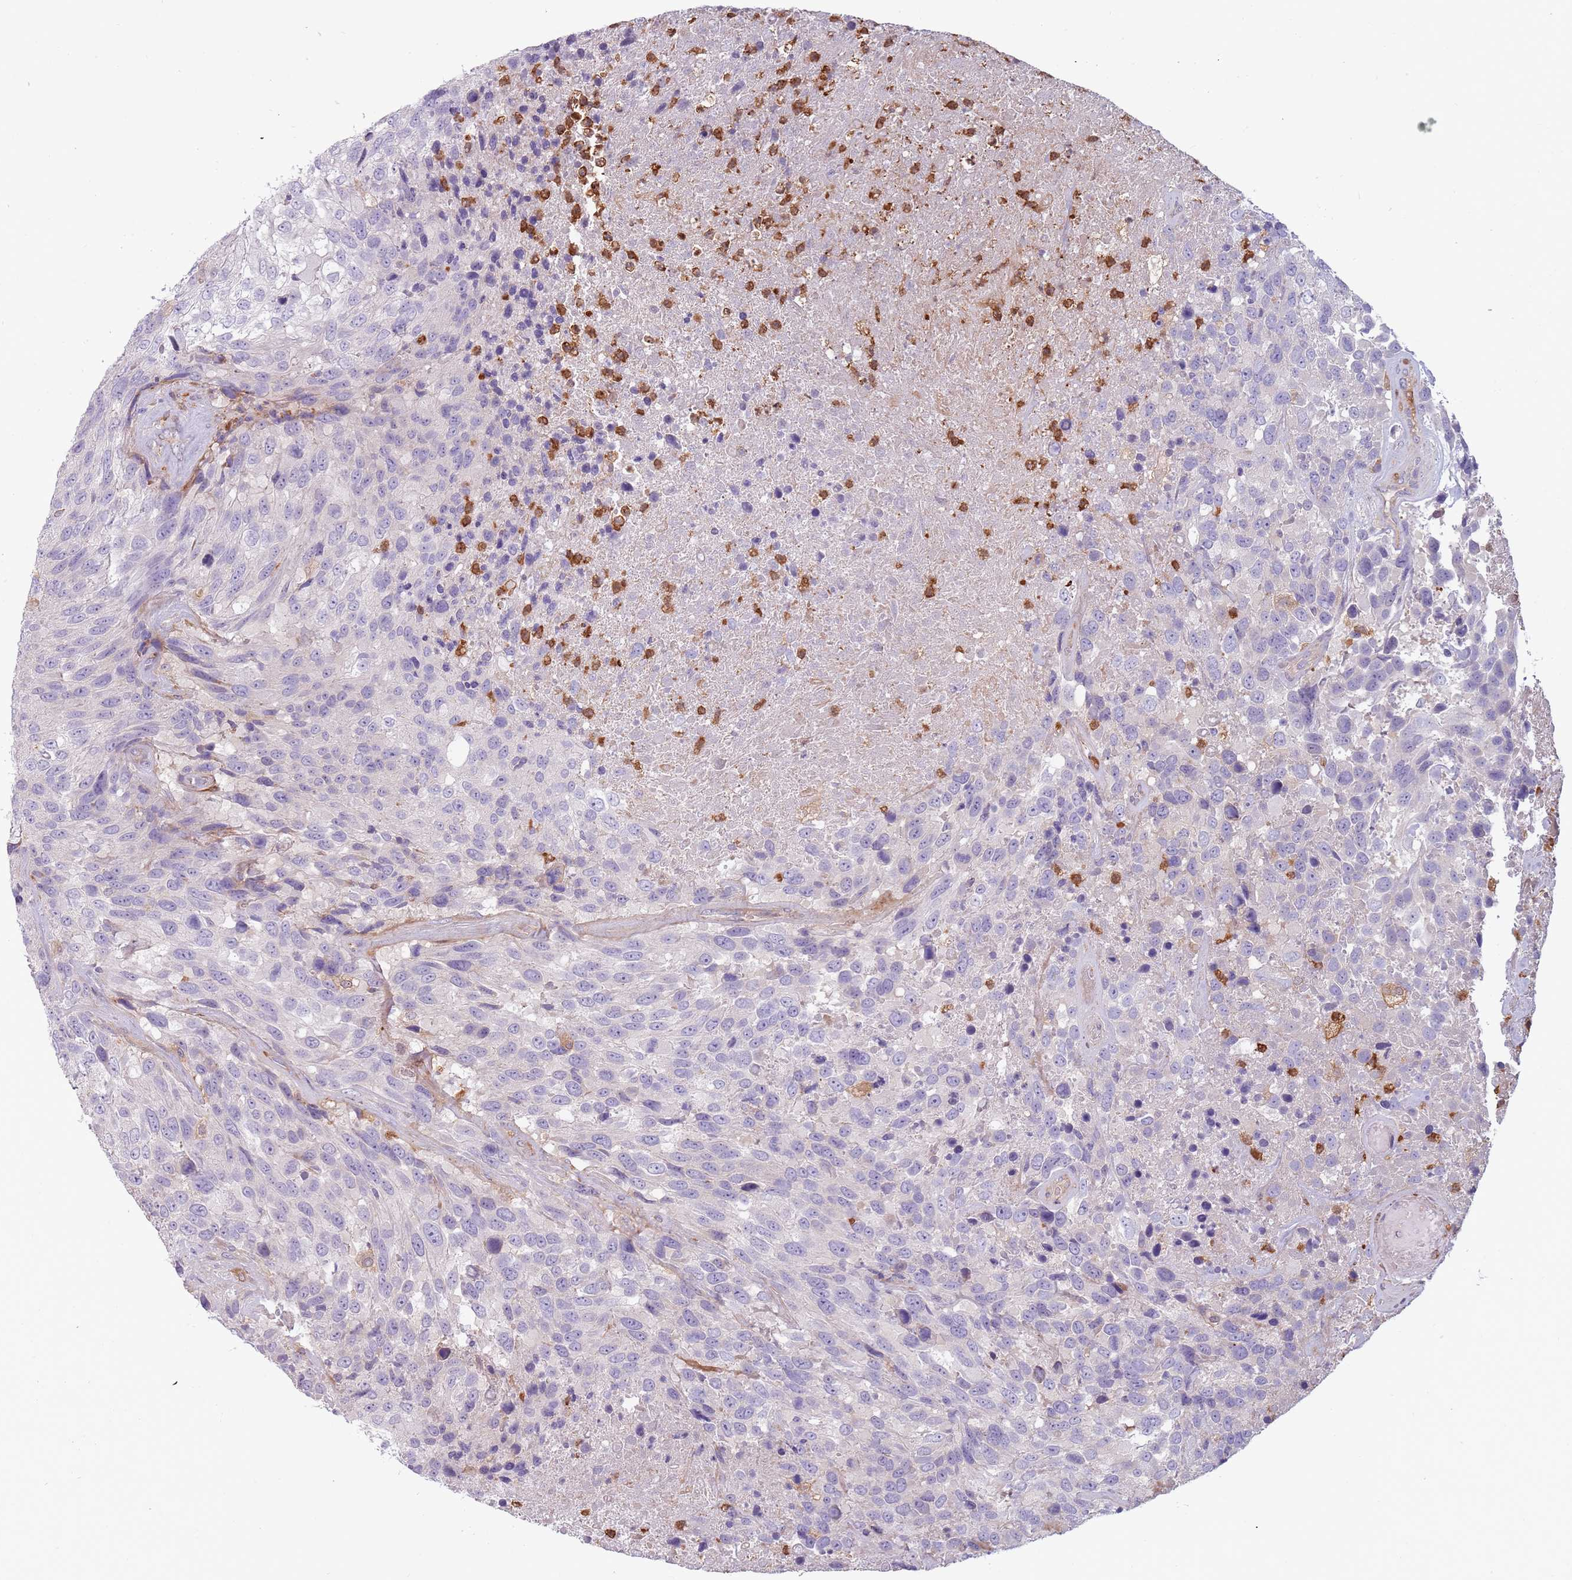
{"staining": {"intensity": "negative", "quantity": "none", "location": "none"}, "tissue": "urothelial cancer", "cell_type": "Tumor cells", "image_type": "cancer", "snomed": [{"axis": "morphology", "description": "Urothelial carcinoma, High grade"}, {"axis": "topography", "description": "Urinary bladder"}], "caption": "This is an immunohistochemistry (IHC) image of urothelial cancer. There is no positivity in tumor cells.", "gene": "NADK", "patient": {"sex": "female", "age": 70}}